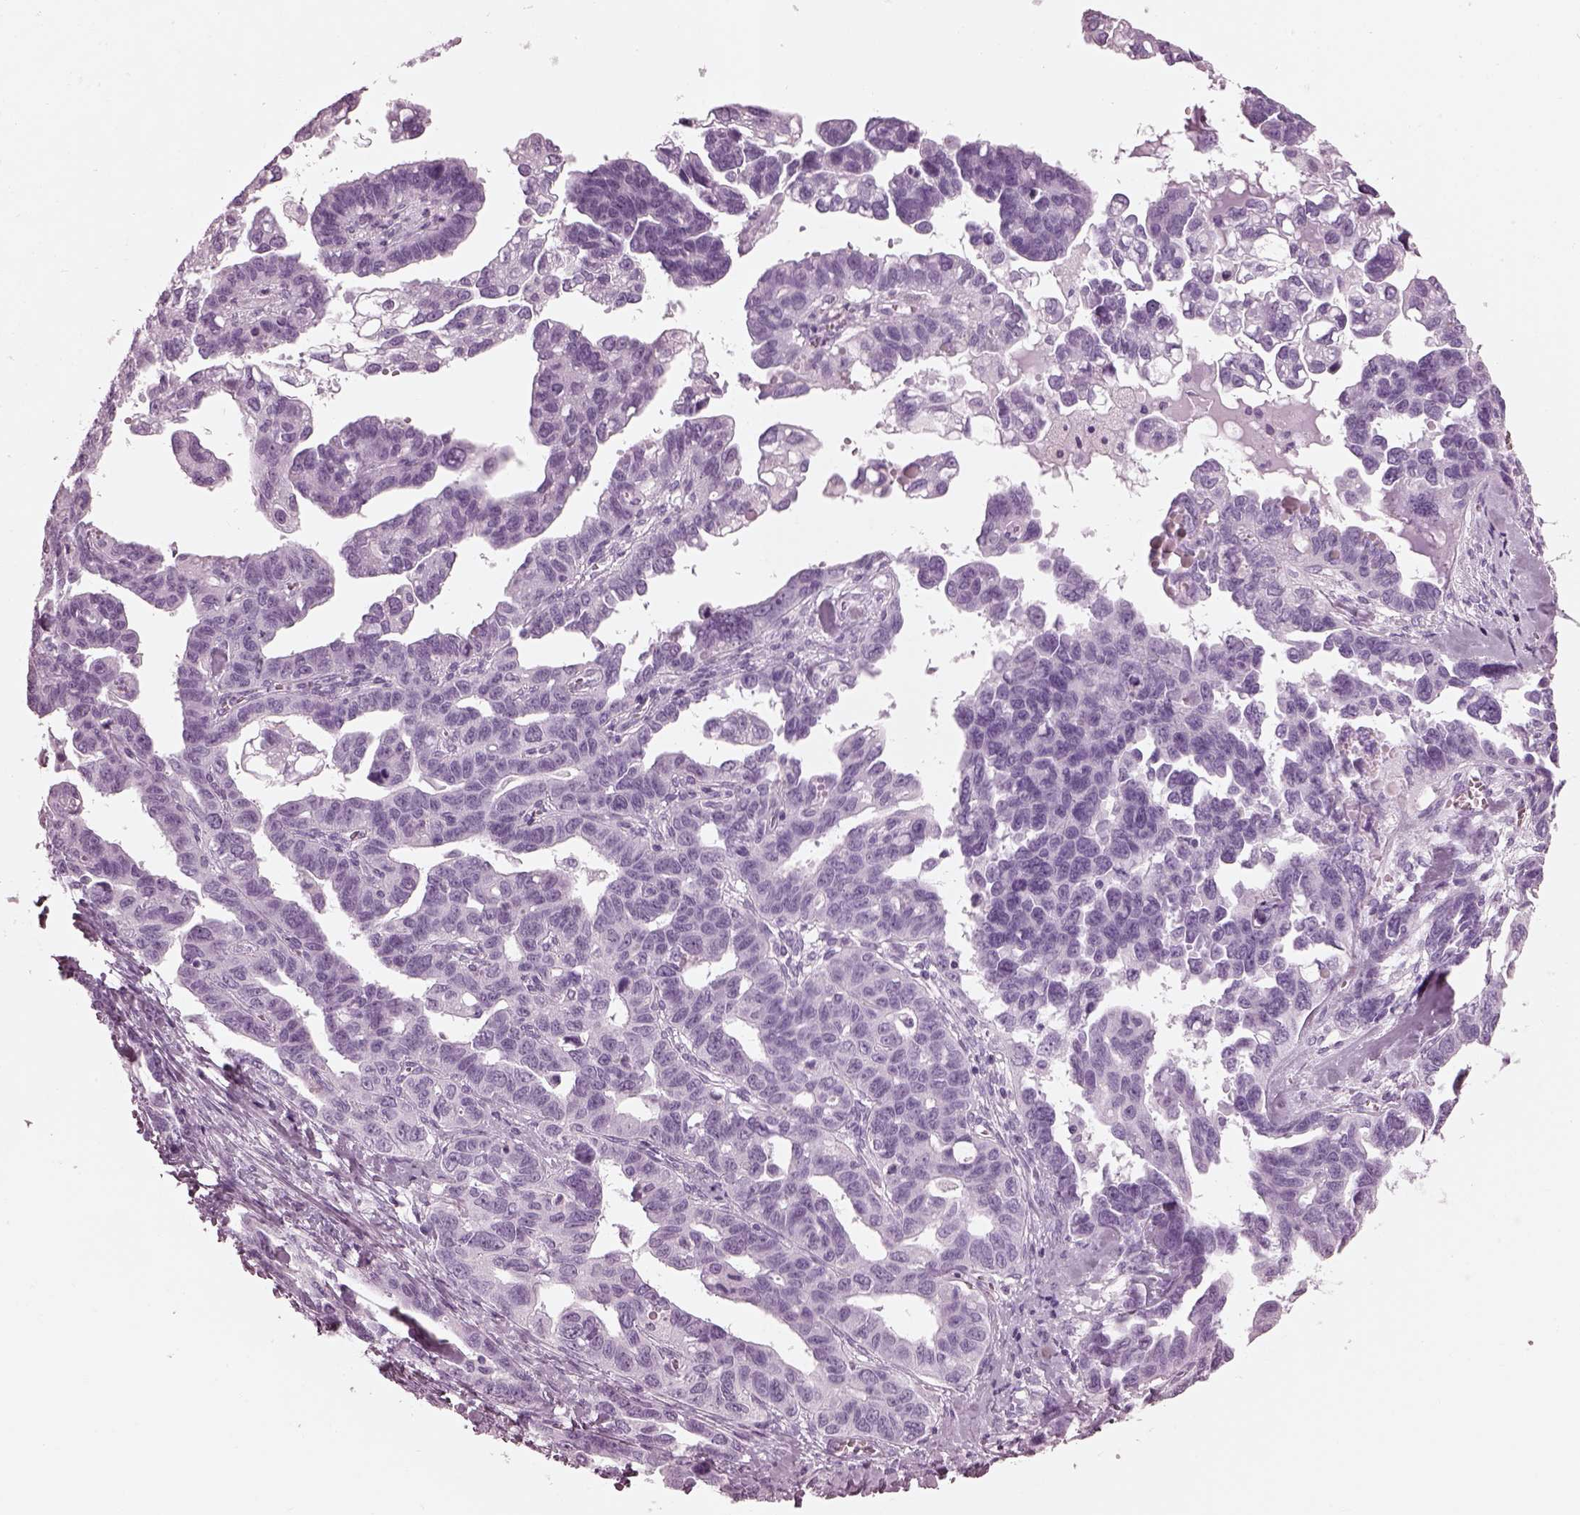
{"staining": {"intensity": "negative", "quantity": "none", "location": "none"}, "tissue": "ovarian cancer", "cell_type": "Tumor cells", "image_type": "cancer", "snomed": [{"axis": "morphology", "description": "Cystadenocarcinoma, serous, NOS"}, {"axis": "topography", "description": "Ovary"}], "caption": "There is no significant expression in tumor cells of serous cystadenocarcinoma (ovarian).", "gene": "TCHHL1", "patient": {"sex": "female", "age": 69}}